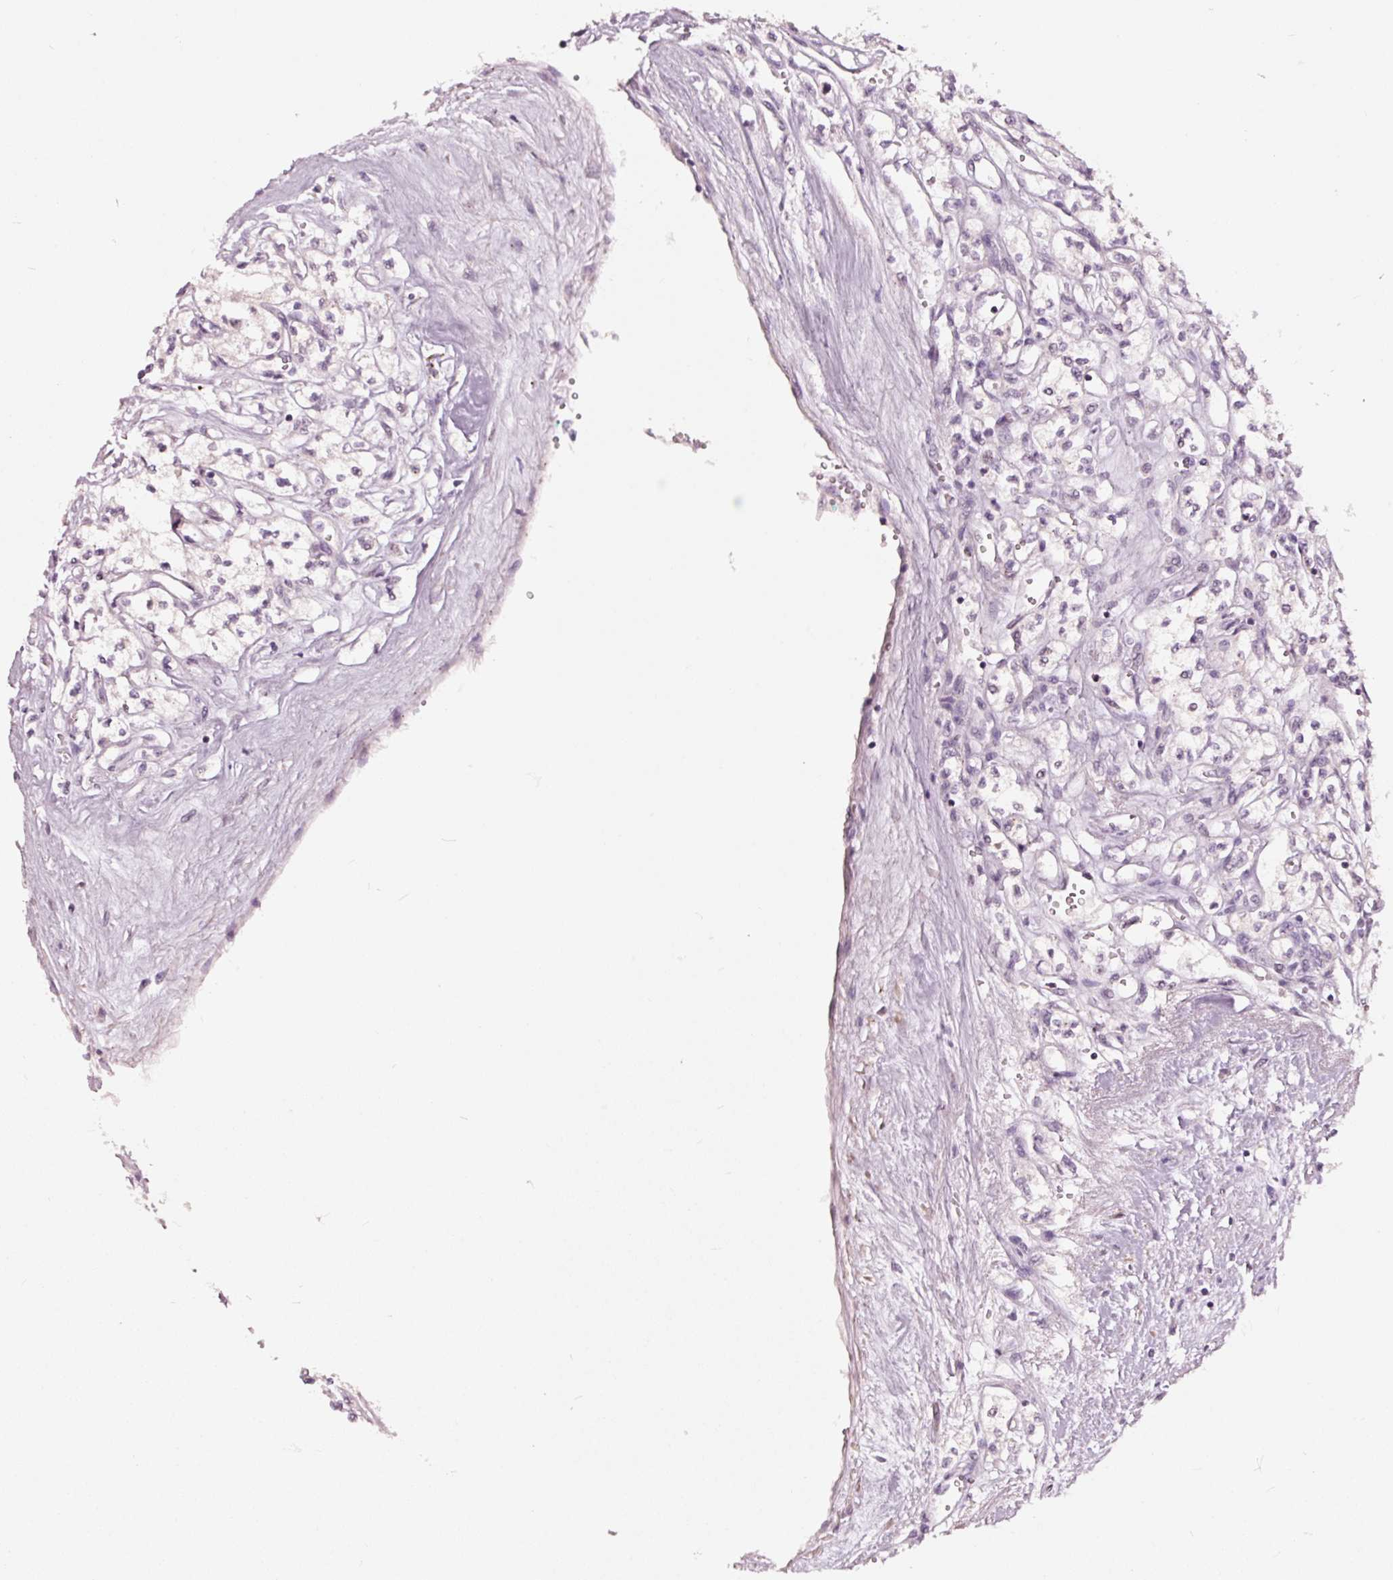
{"staining": {"intensity": "negative", "quantity": "none", "location": "none"}, "tissue": "renal cancer", "cell_type": "Tumor cells", "image_type": "cancer", "snomed": [{"axis": "morphology", "description": "Adenocarcinoma, NOS"}, {"axis": "topography", "description": "Kidney"}], "caption": "Renal cancer stained for a protein using immunohistochemistry displays no positivity tumor cells.", "gene": "DAPP1", "patient": {"sex": "male", "age": 56}}